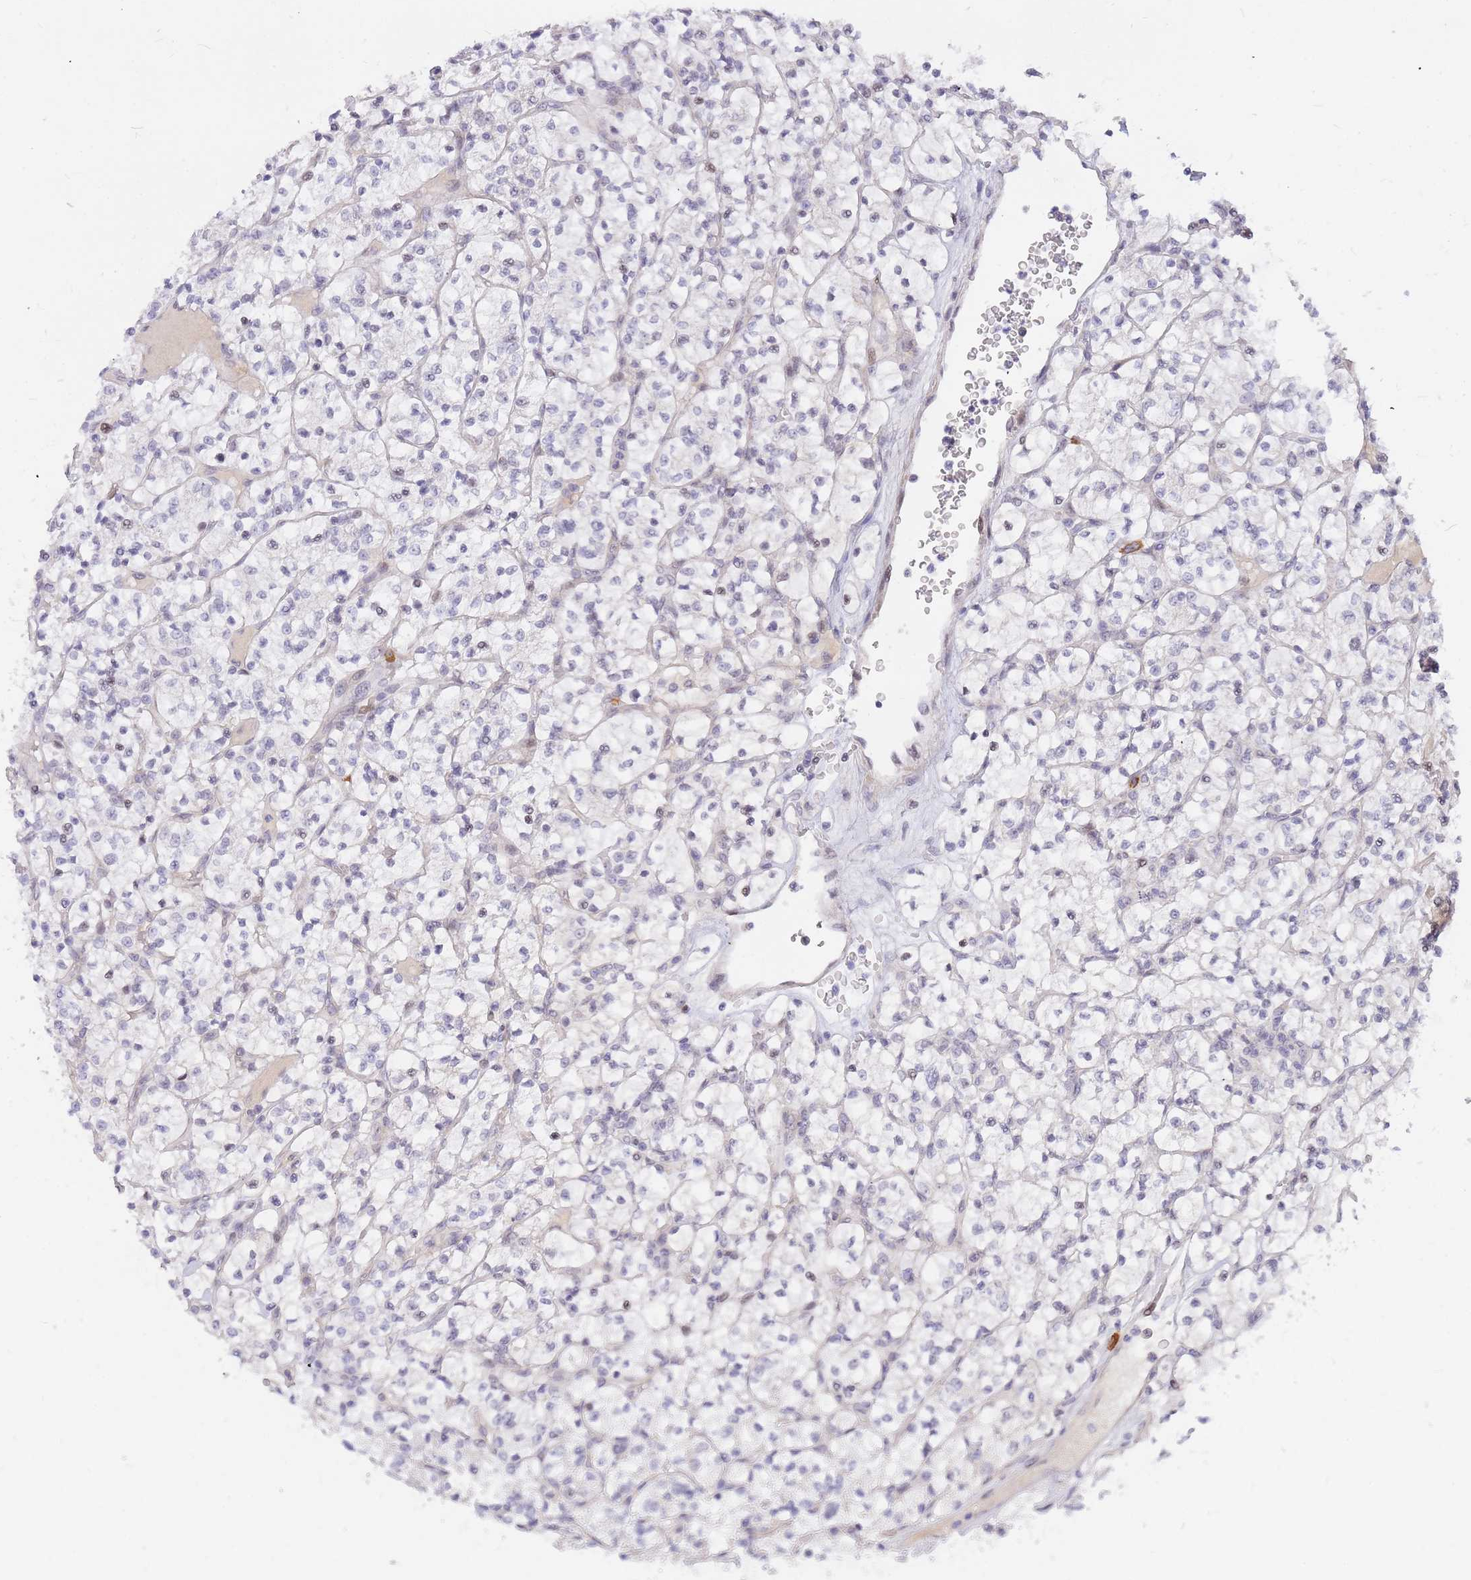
{"staining": {"intensity": "negative", "quantity": "none", "location": "none"}, "tissue": "renal cancer", "cell_type": "Tumor cells", "image_type": "cancer", "snomed": [{"axis": "morphology", "description": "Adenocarcinoma, NOS"}, {"axis": "topography", "description": "Kidney"}], "caption": "The image shows no staining of tumor cells in adenocarcinoma (renal). Nuclei are stained in blue.", "gene": "TLE2", "patient": {"sex": "female", "age": 64}}